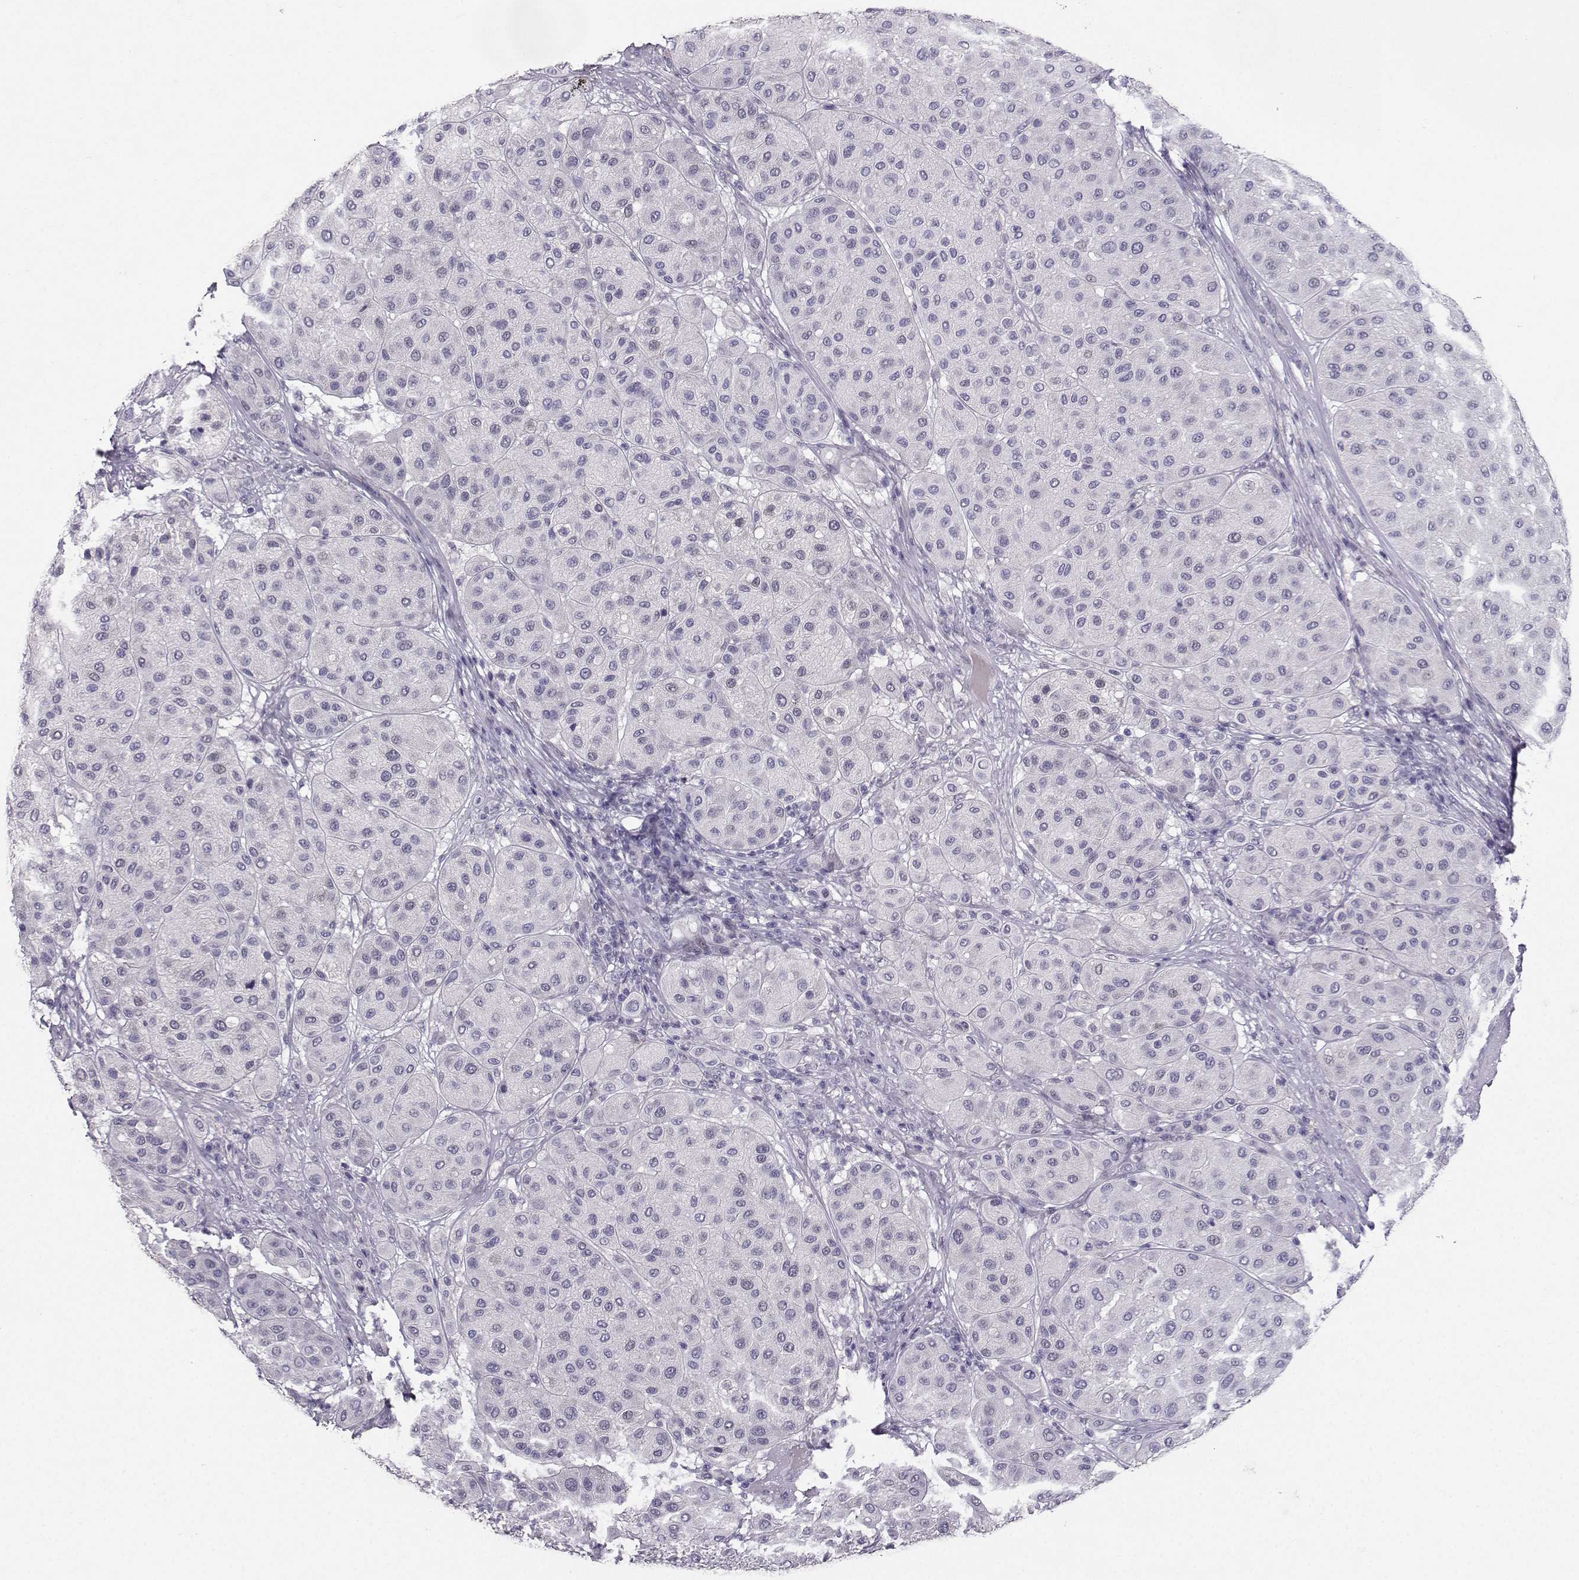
{"staining": {"intensity": "negative", "quantity": "none", "location": "none"}, "tissue": "melanoma", "cell_type": "Tumor cells", "image_type": "cancer", "snomed": [{"axis": "morphology", "description": "Malignant melanoma, Metastatic site"}, {"axis": "topography", "description": "Smooth muscle"}], "caption": "Immunohistochemistry (IHC) of human malignant melanoma (metastatic site) demonstrates no expression in tumor cells. Brightfield microscopy of immunohistochemistry stained with DAB (brown) and hematoxylin (blue), captured at high magnification.", "gene": "CARTPT", "patient": {"sex": "male", "age": 41}}